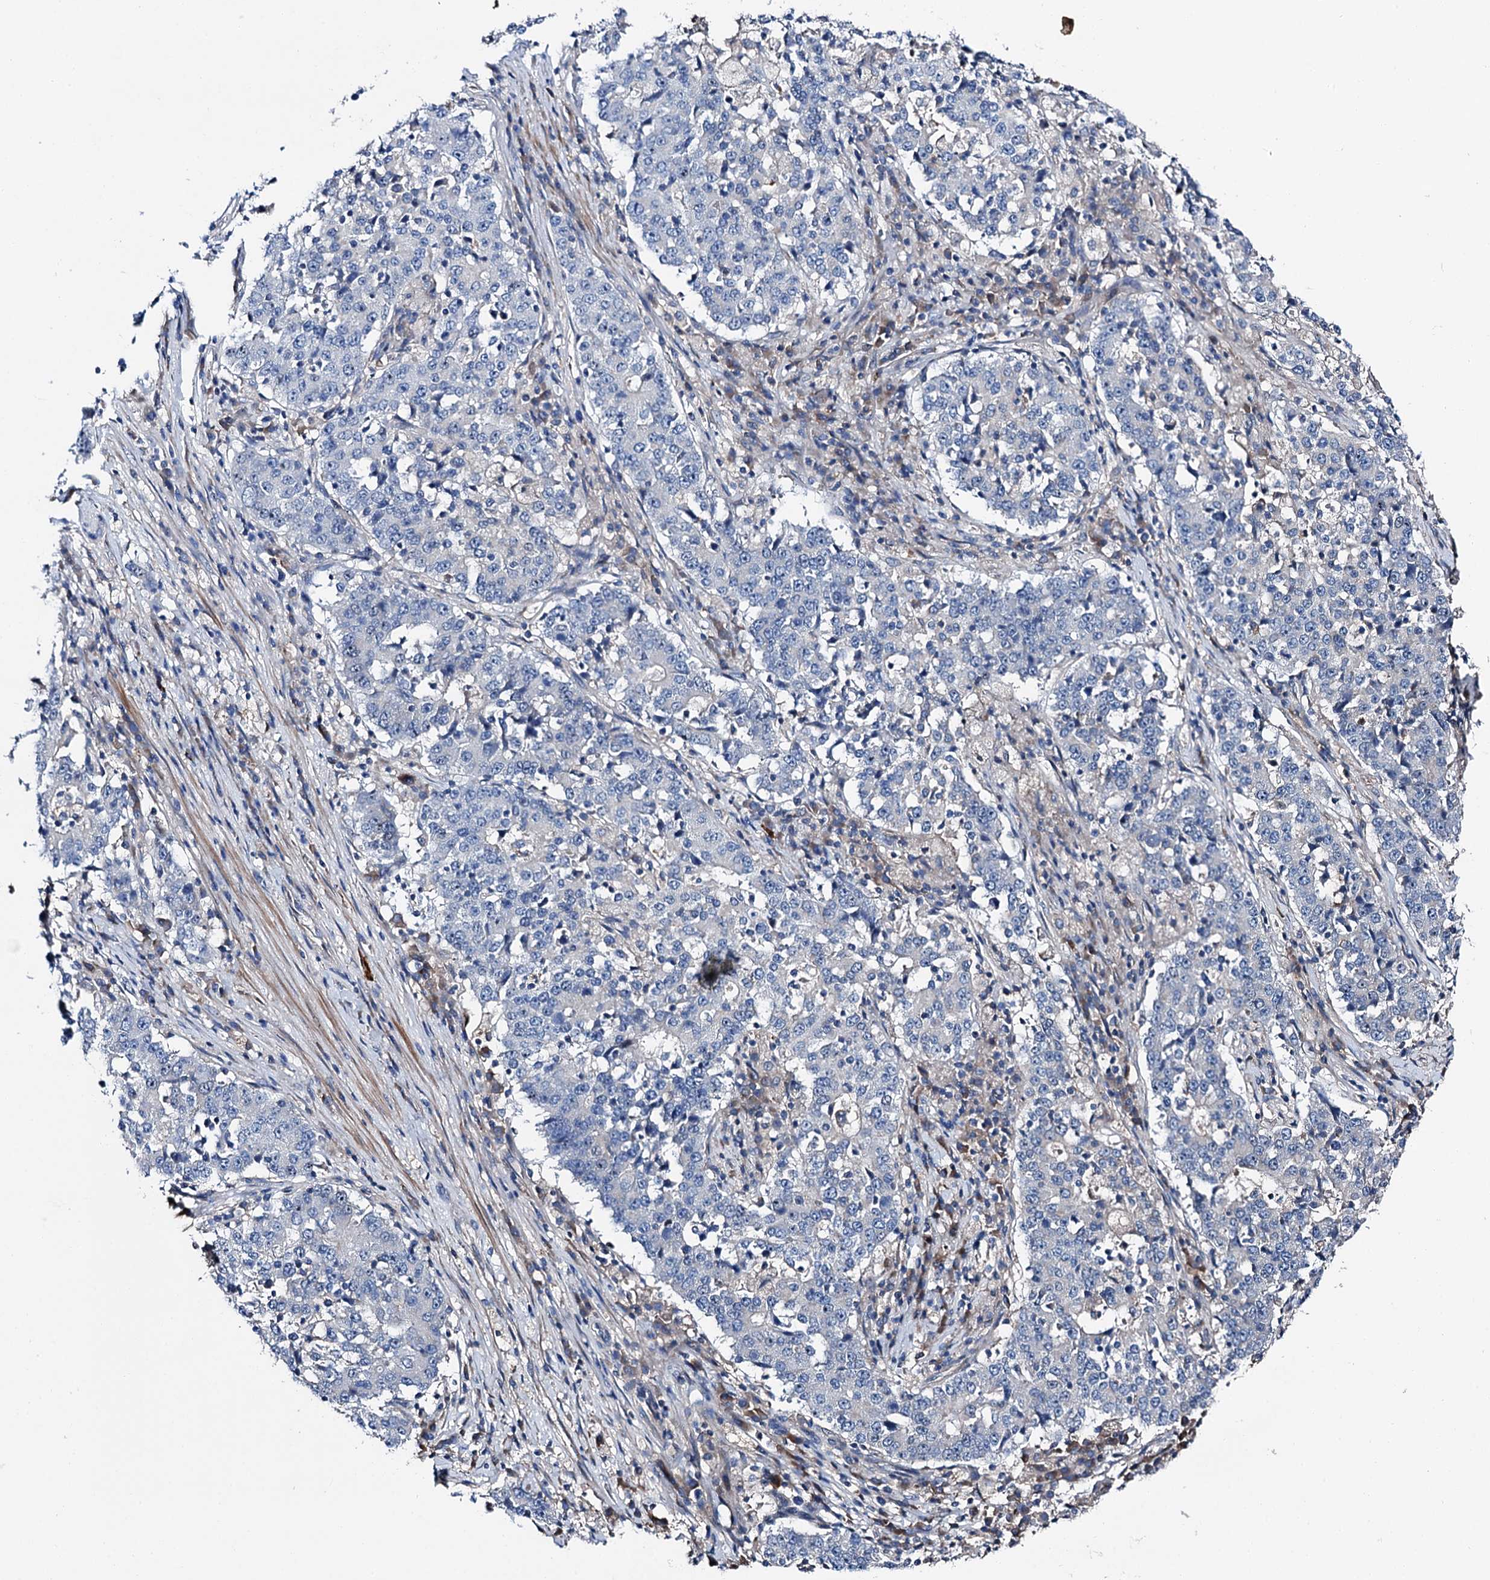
{"staining": {"intensity": "negative", "quantity": "none", "location": "none"}, "tissue": "stomach cancer", "cell_type": "Tumor cells", "image_type": "cancer", "snomed": [{"axis": "morphology", "description": "Adenocarcinoma, NOS"}, {"axis": "topography", "description": "Stomach"}], "caption": "Protein analysis of stomach cancer (adenocarcinoma) displays no significant staining in tumor cells.", "gene": "SLC22A25", "patient": {"sex": "male", "age": 59}}